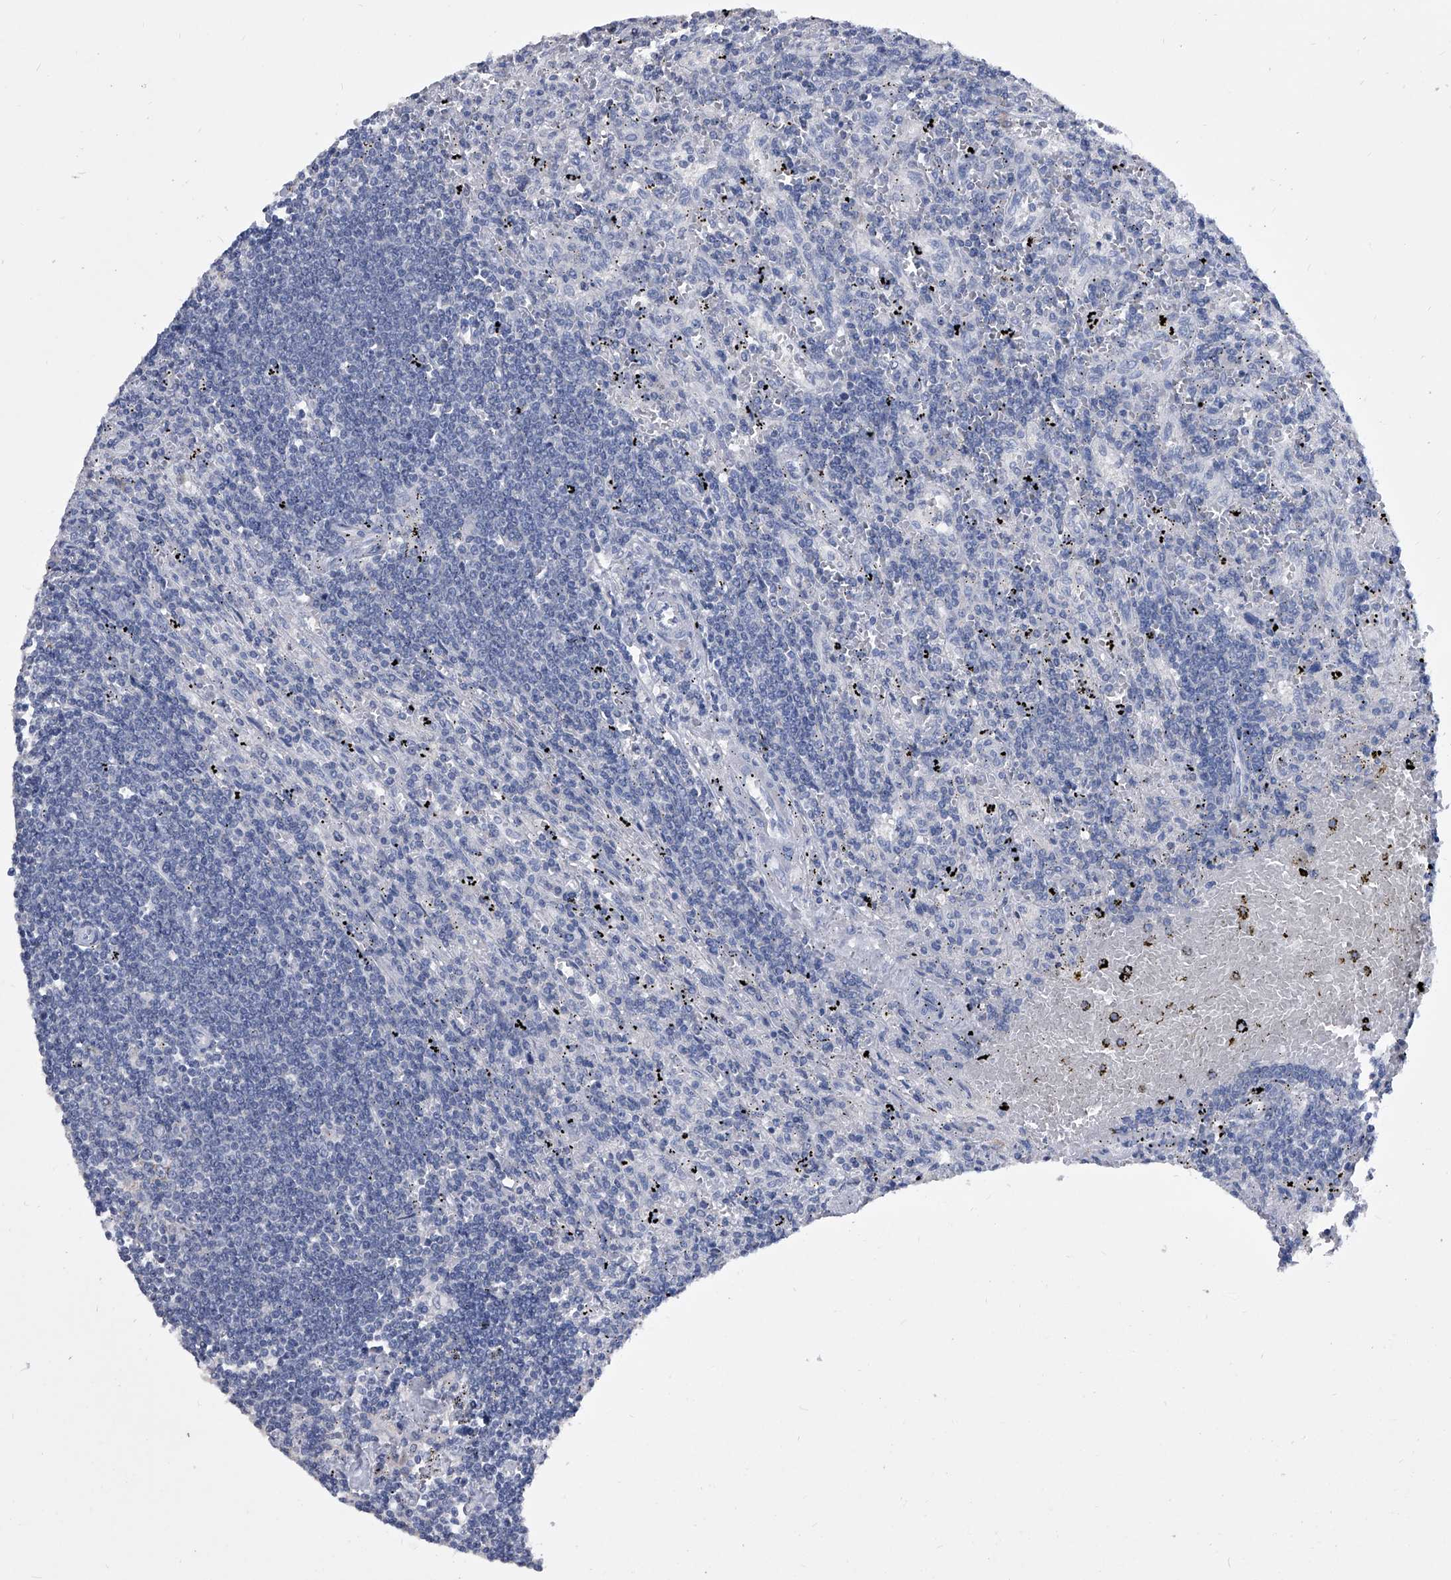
{"staining": {"intensity": "negative", "quantity": "none", "location": "none"}, "tissue": "lymphoma", "cell_type": "Tumor cells", "image_type": "cancer", "snomed": [{"axis": "morphology", "description": "Malignant lymphoma, non-Hodgkin's type, Low grade"}, {"axis": "topography", "description": "Spleen"}], "caption": "This micrograph is of lymphoma stained with IHC to label a protein in brown with the nuclei are counter-stained blue. There is no staining in tumor cells.", "gene": "BCAS1", "patient": {"sex": "male", "age": 76}}